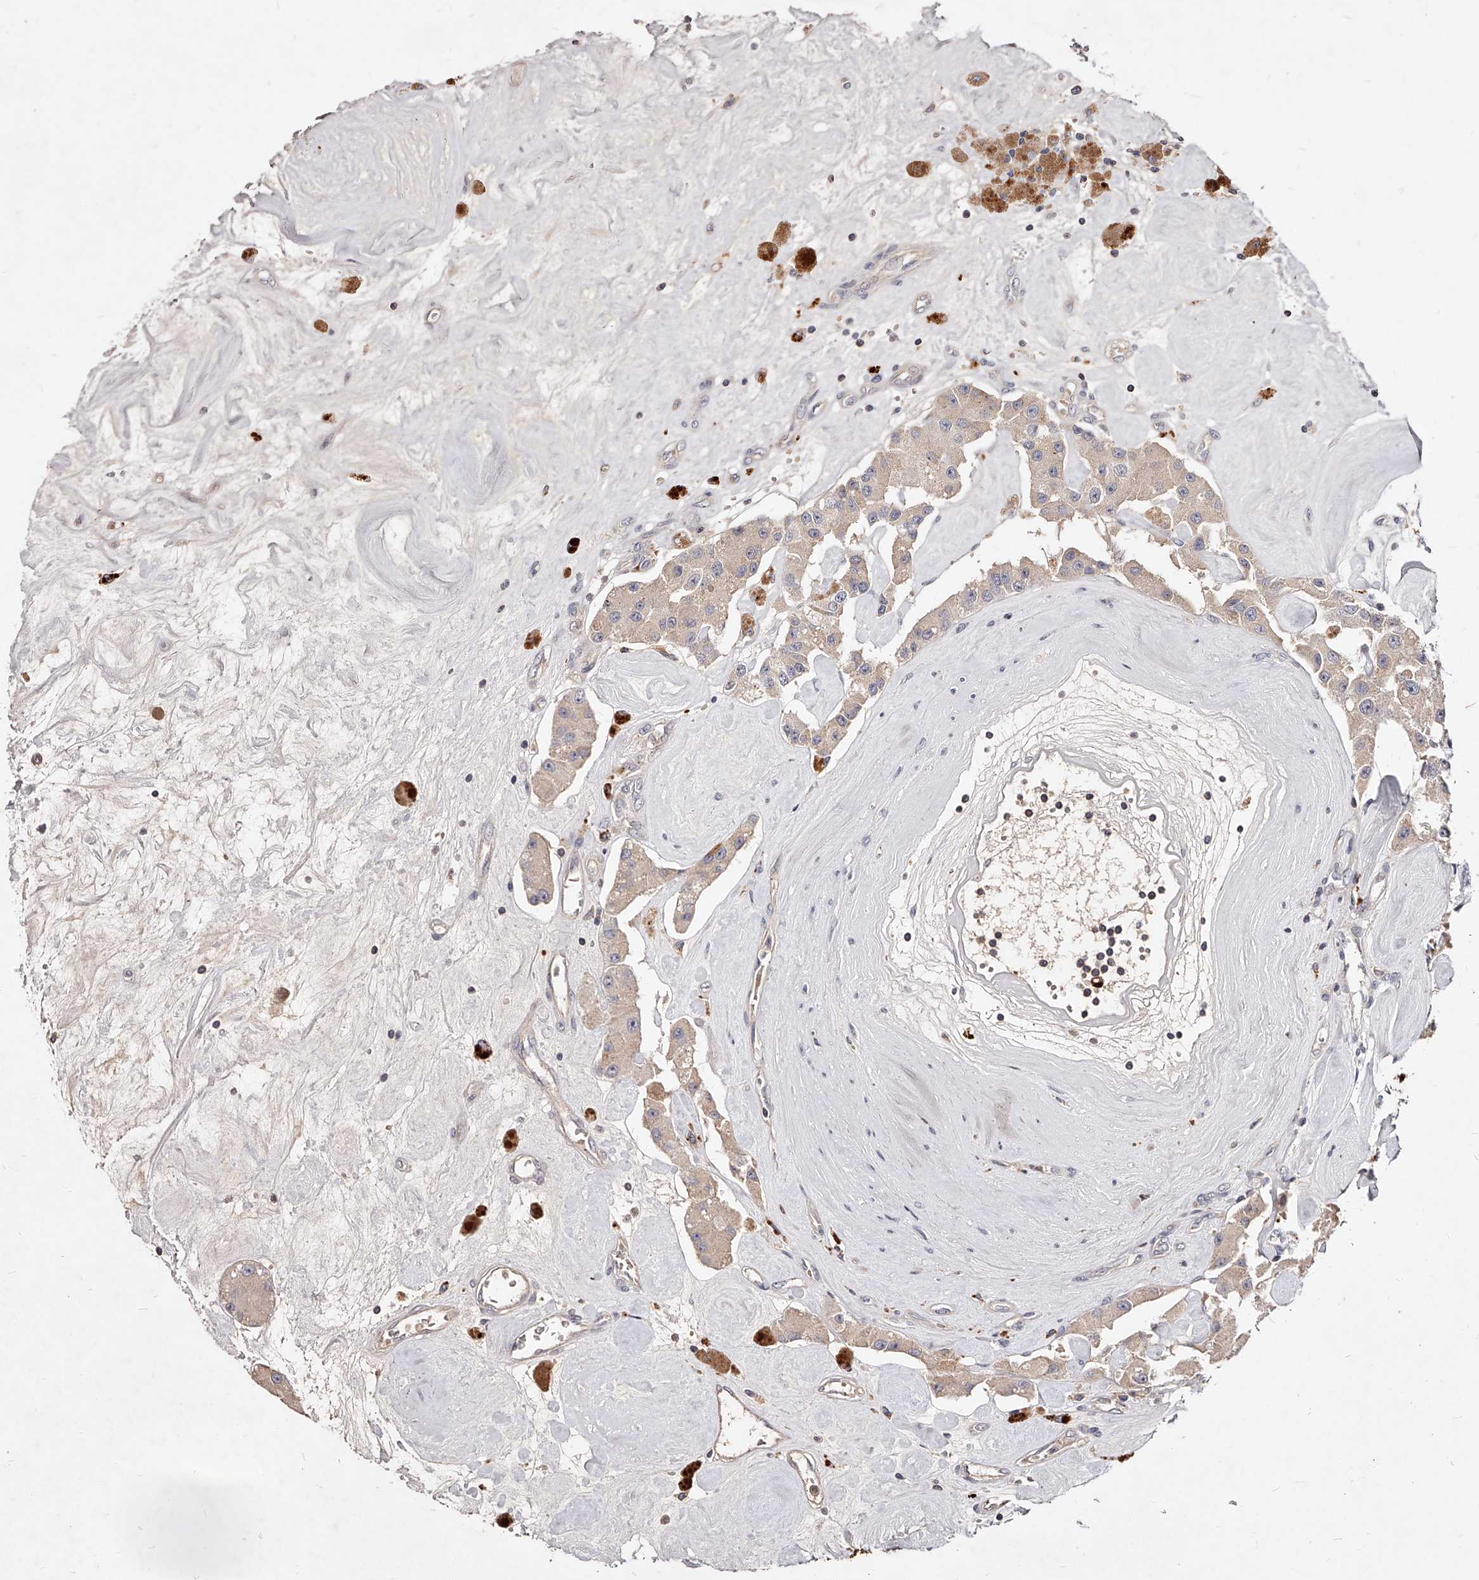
{"staining": {"intensity": "weak", "quantity": ">75%", "location": "cytoplasmic/membranous"}, "tissue": "carcinoid", "cell_type": "Tumor cells", "image_type": "cancer", "snomed": [{"axis": "morphology", "description": "Carcinoid, malignant, NOS"}, {"axis": "topography", "description": "Pancreas"}], "caption": "A brown stain labels weak cytoplasmic/membranous positivity of a protein in human malignant carcinoid tumor cells.", "gene": "PHACTR1", "patient": {"sex": "male", "age": 41}}